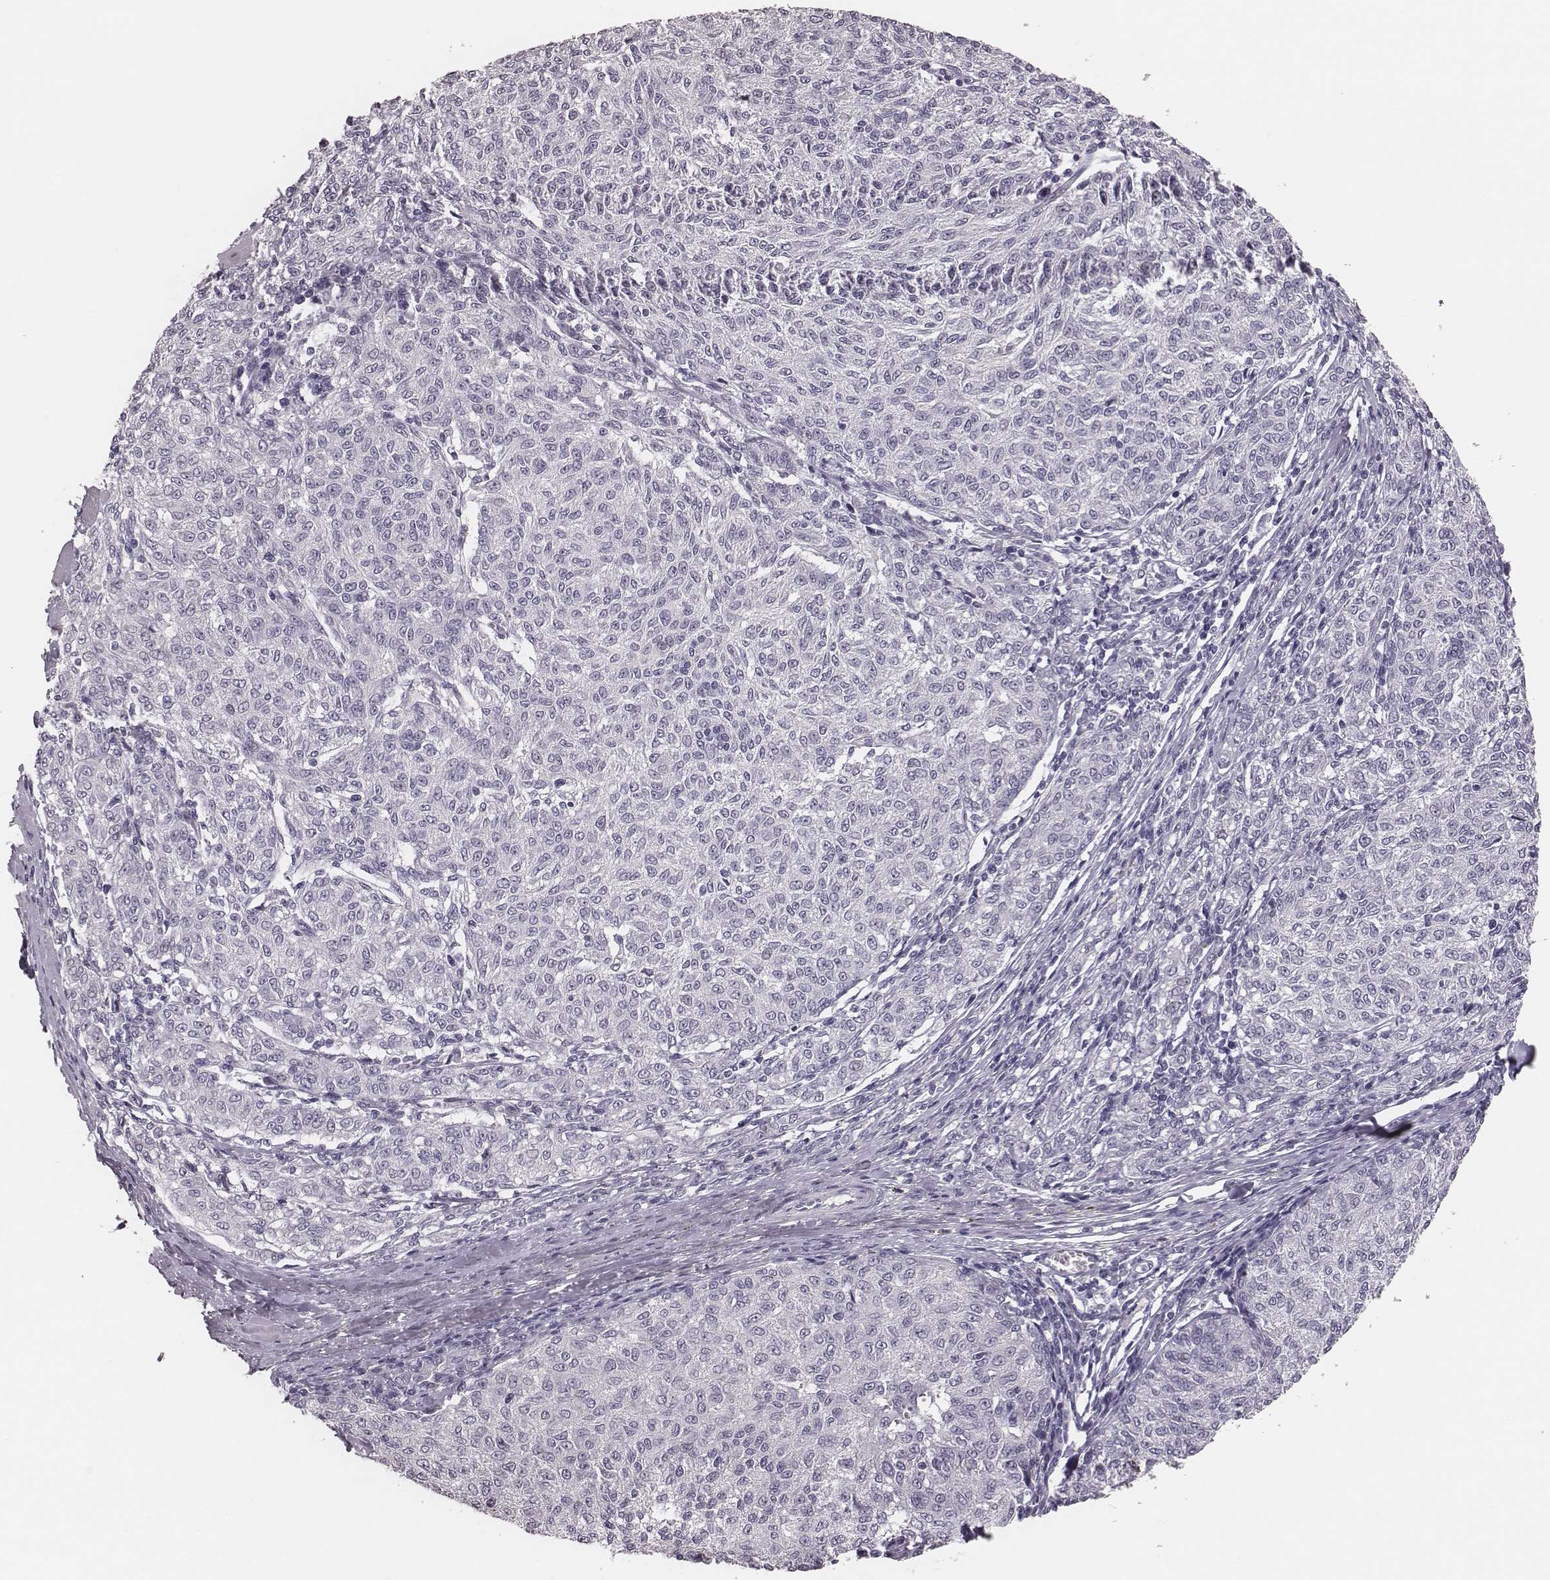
{"staining": {"intensity": "negative", "quantity": "none", "location": "none"}, "tissue": "melanoma", "cell_type": "Tumor cells", "image_type": "cancer", "snomed": [{"axis": "morphology", "description": "Malignant melanoma, NOS"}, {"axis": "topography", "description": "Skin"}], "caption": "Tumor cells show no significant positivity in melanoma.", "gene": "CSHL1", "patient": {"sex": "female", "age": 72}}